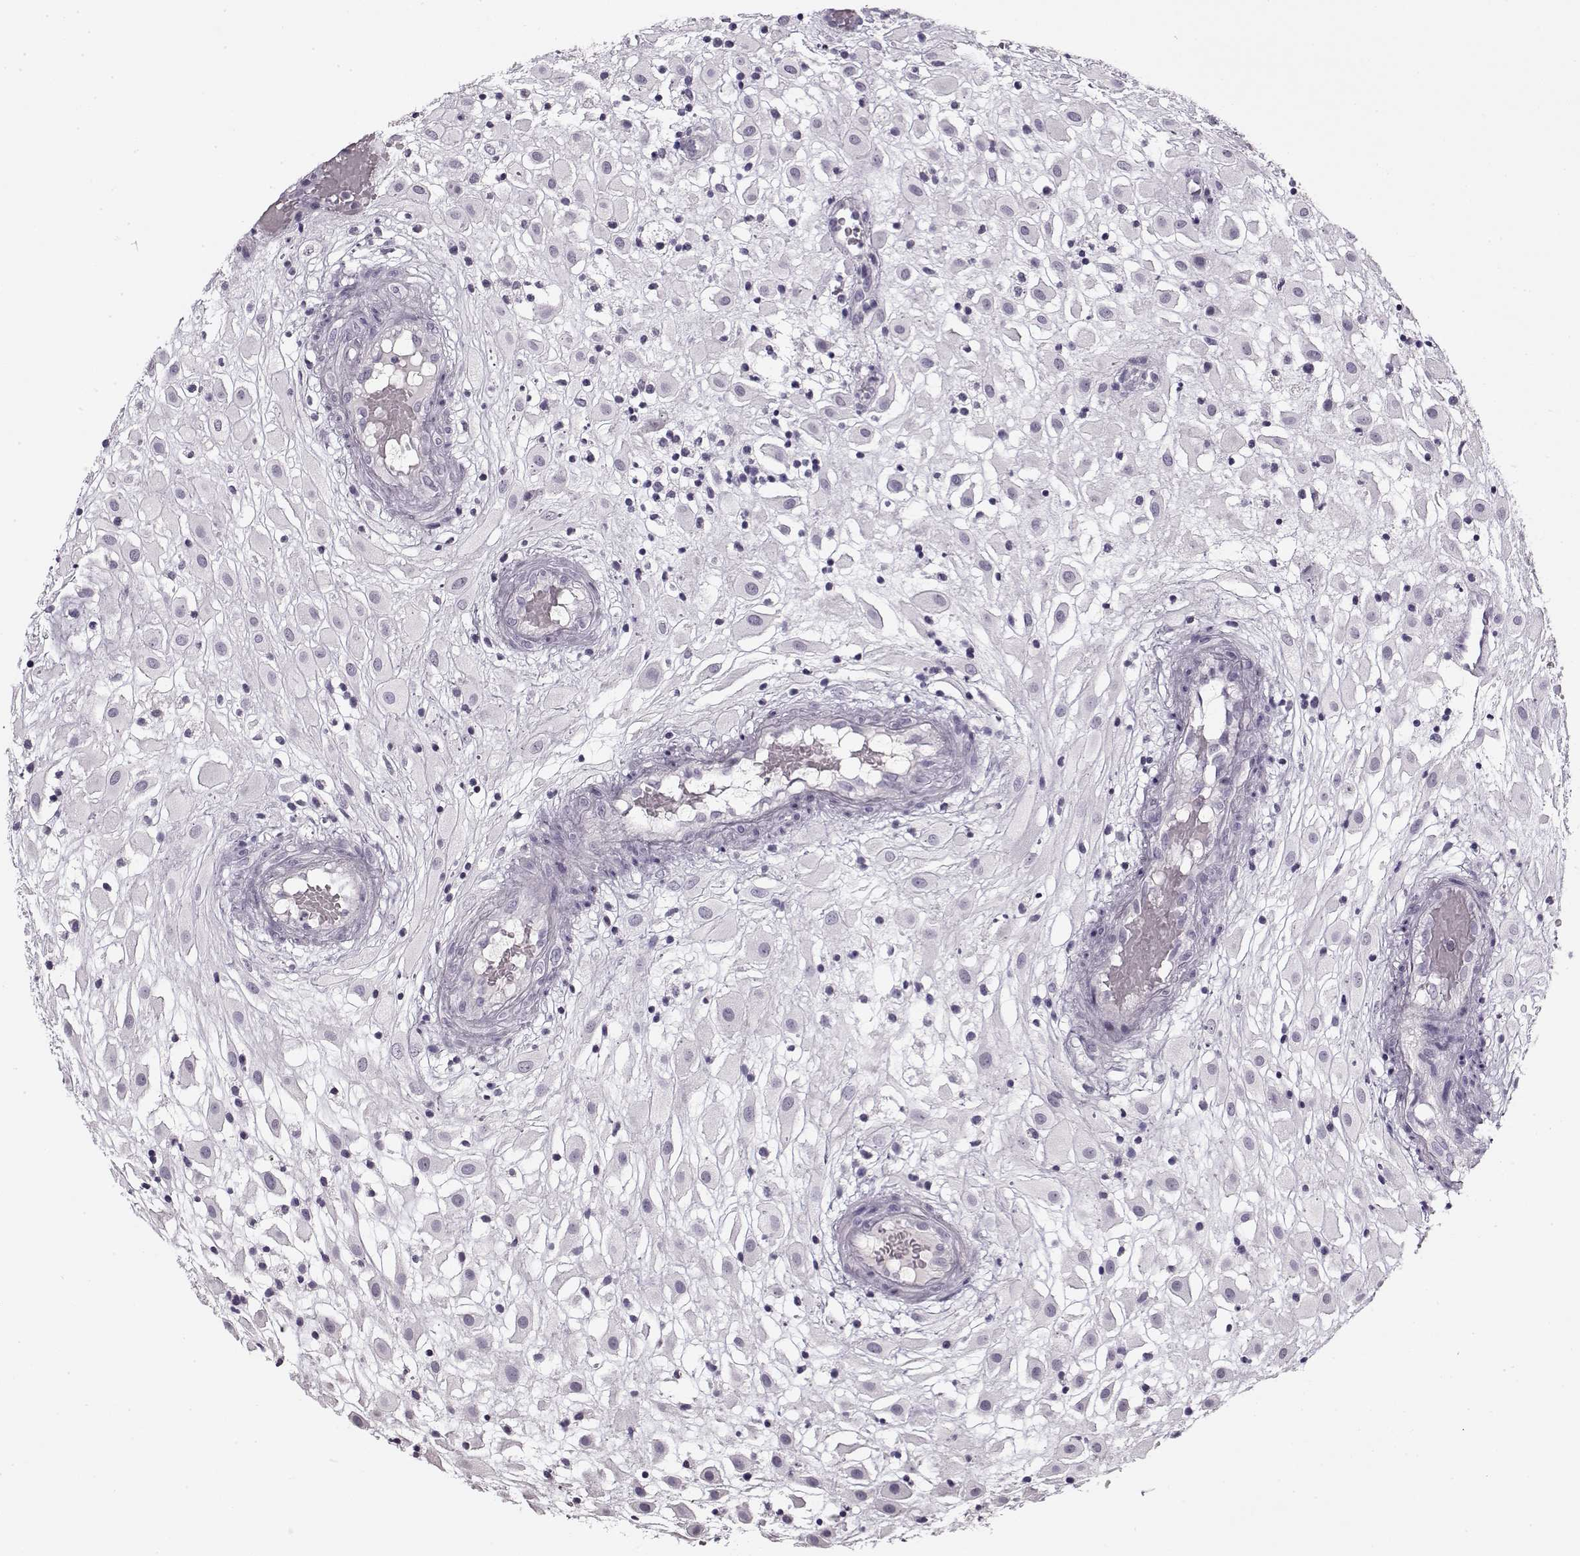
{"staining": {"intensity": "negative", "quantity": "none", "location": "none"}, "tissue": "placenta", "cell_type": "Decidual cells", "image_type": "normal", "snomed": [{"axis": "morphology", "description": "Normal tissue, NOS"}, {"axis": "topography", "description": "Placenta"}], "caption": "This is an IHC photomicrograph of benign human placenta. There is no staining in decidual cells.", "gene": "PNMT", "patient": {"sex": "female", "age": 24}}